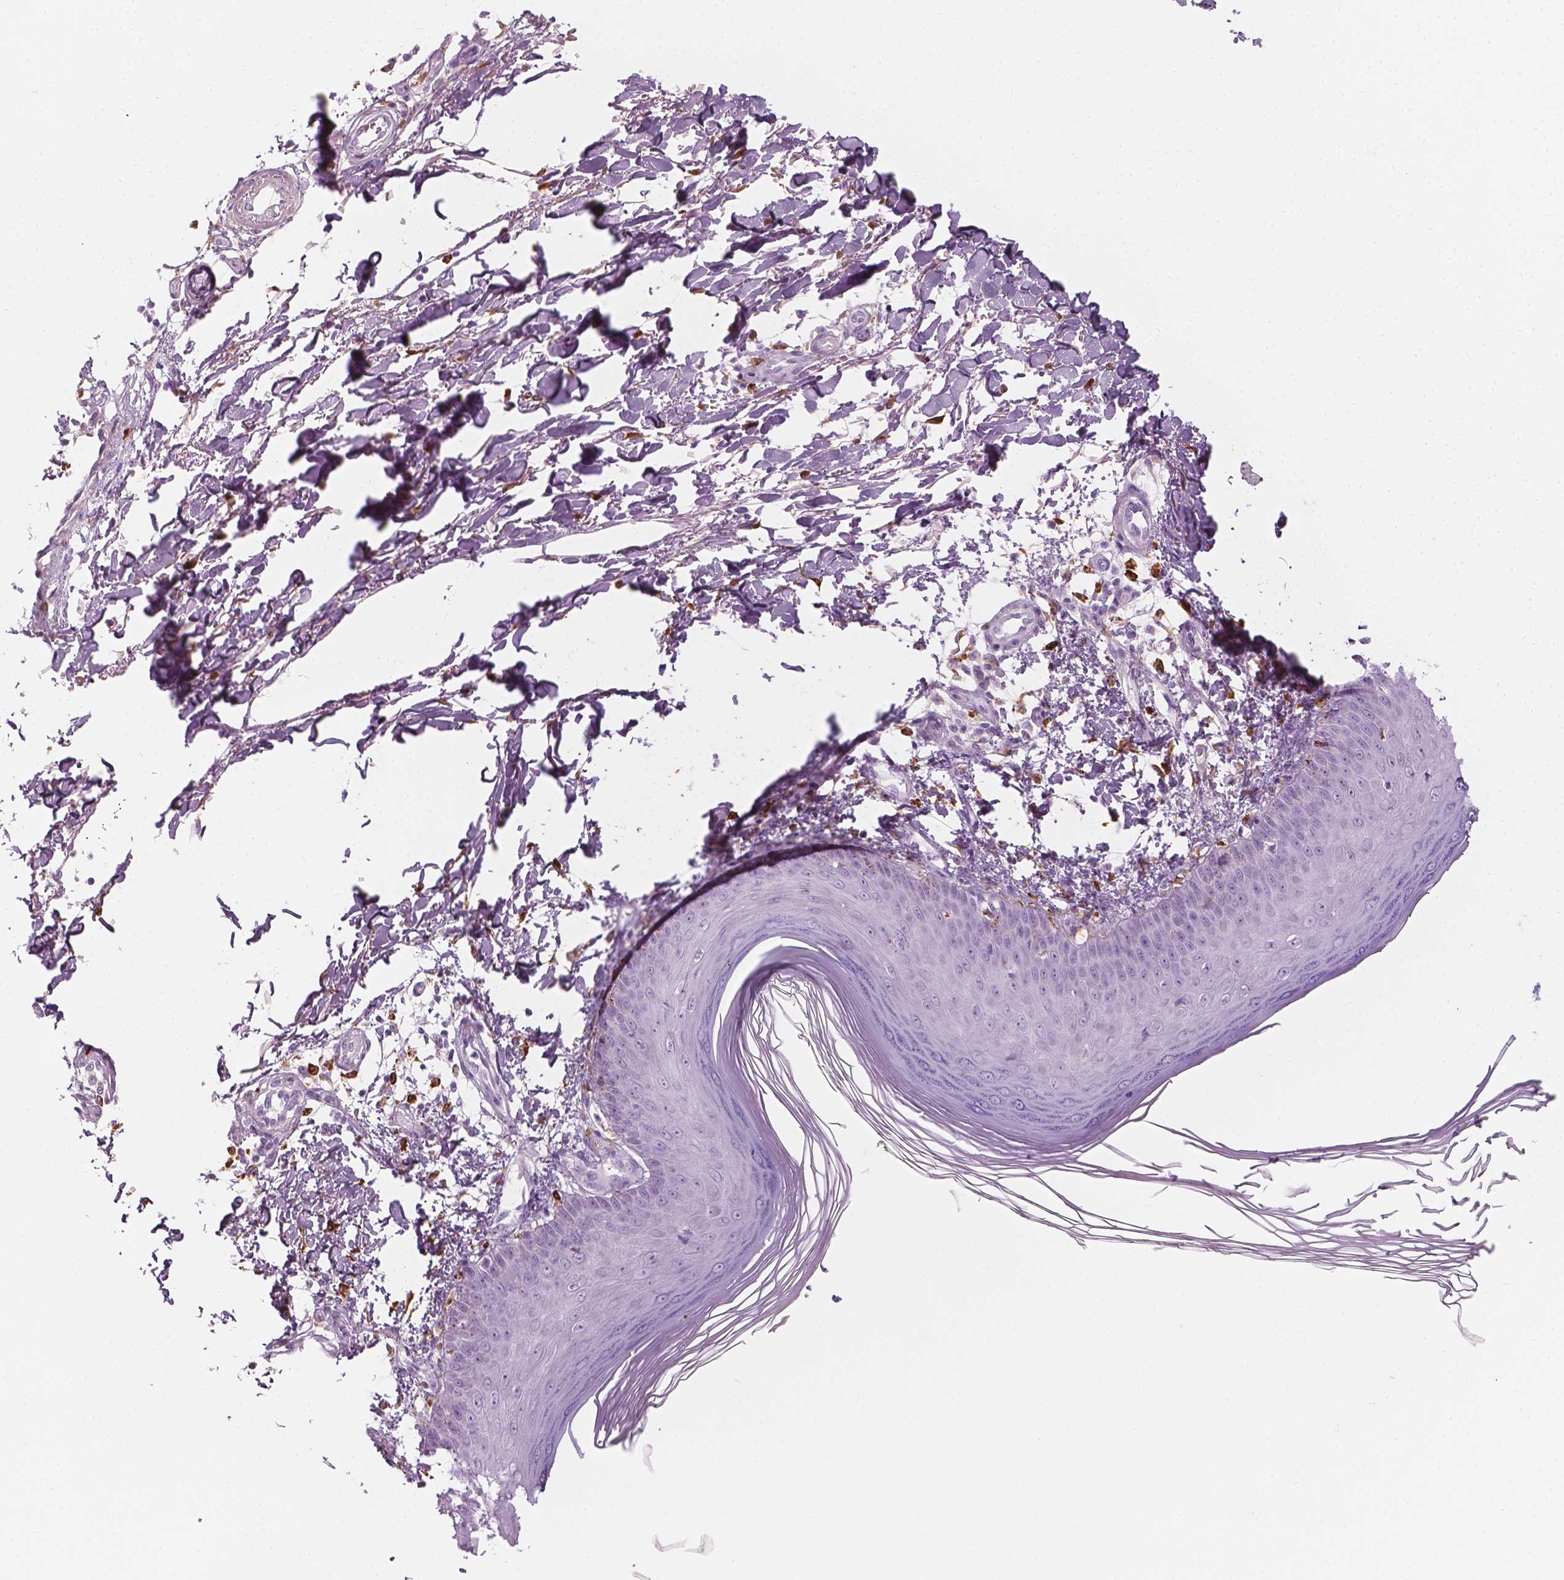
{"staining": {"intensity": "negative", "quantity": "none", "location": "none"}, "tissue": "skin", "cell_type": "Fibroblasts", "image_type": "normal", "snomed": [{"axis": "morphology", "description": "Normal tissue, NOS"}, {"axis": "topography", "description": "Skin"}], "caption": "Protein analysis of benign skin reveals no significant positivity in fibroblasts. Brightfield microscopy of immunohistochemistry stained with DAB (3,3'-diaminobenzidine) (brown) and hematoxylin (blue), captured at high magnification.", "gene": "CES1", "patient": {"sex": "female", "age": 62}}